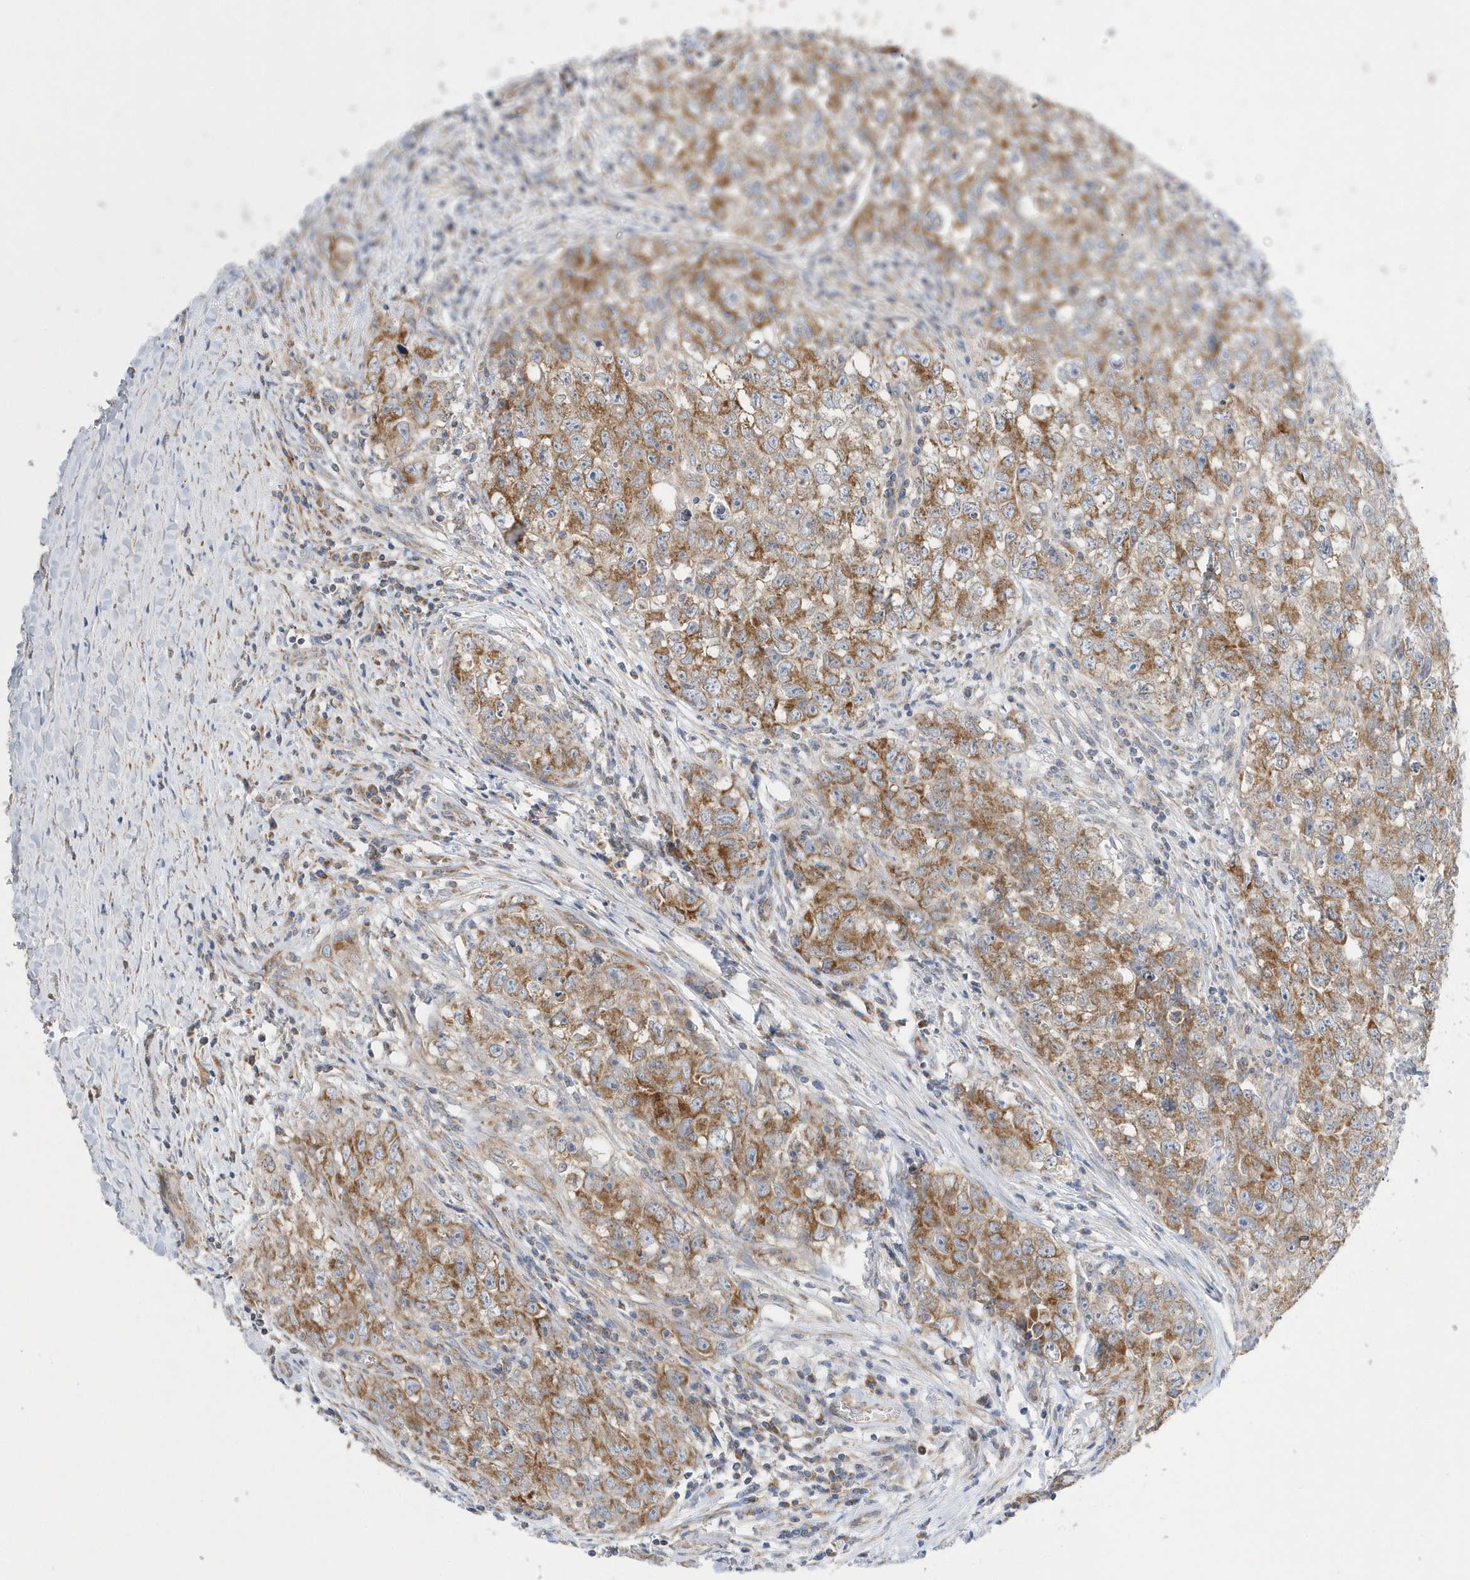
{"staining": {"intensity": "moderate", "quantity": "25%-75%", "location": "cytoplasmic/membranous"}, "tissue": "testis cancer", "cell_type": "Tumor cells", "image_type": "cancer", "snomed": [{"axis": "morphology", "description": "Seminoma, NOS"}, {"axis": "morphology", "description": "Carcinoma, Embryonal, NOS"}, {"axis": "topography", "description": "Testis"}], "caption": "A brown stain labels moderate cytoplasmic/membranous expression of a protein in human testis cancer tumor cells.", "gene": "SPATA5", "patient": {"sex": "male", "age": 43}}